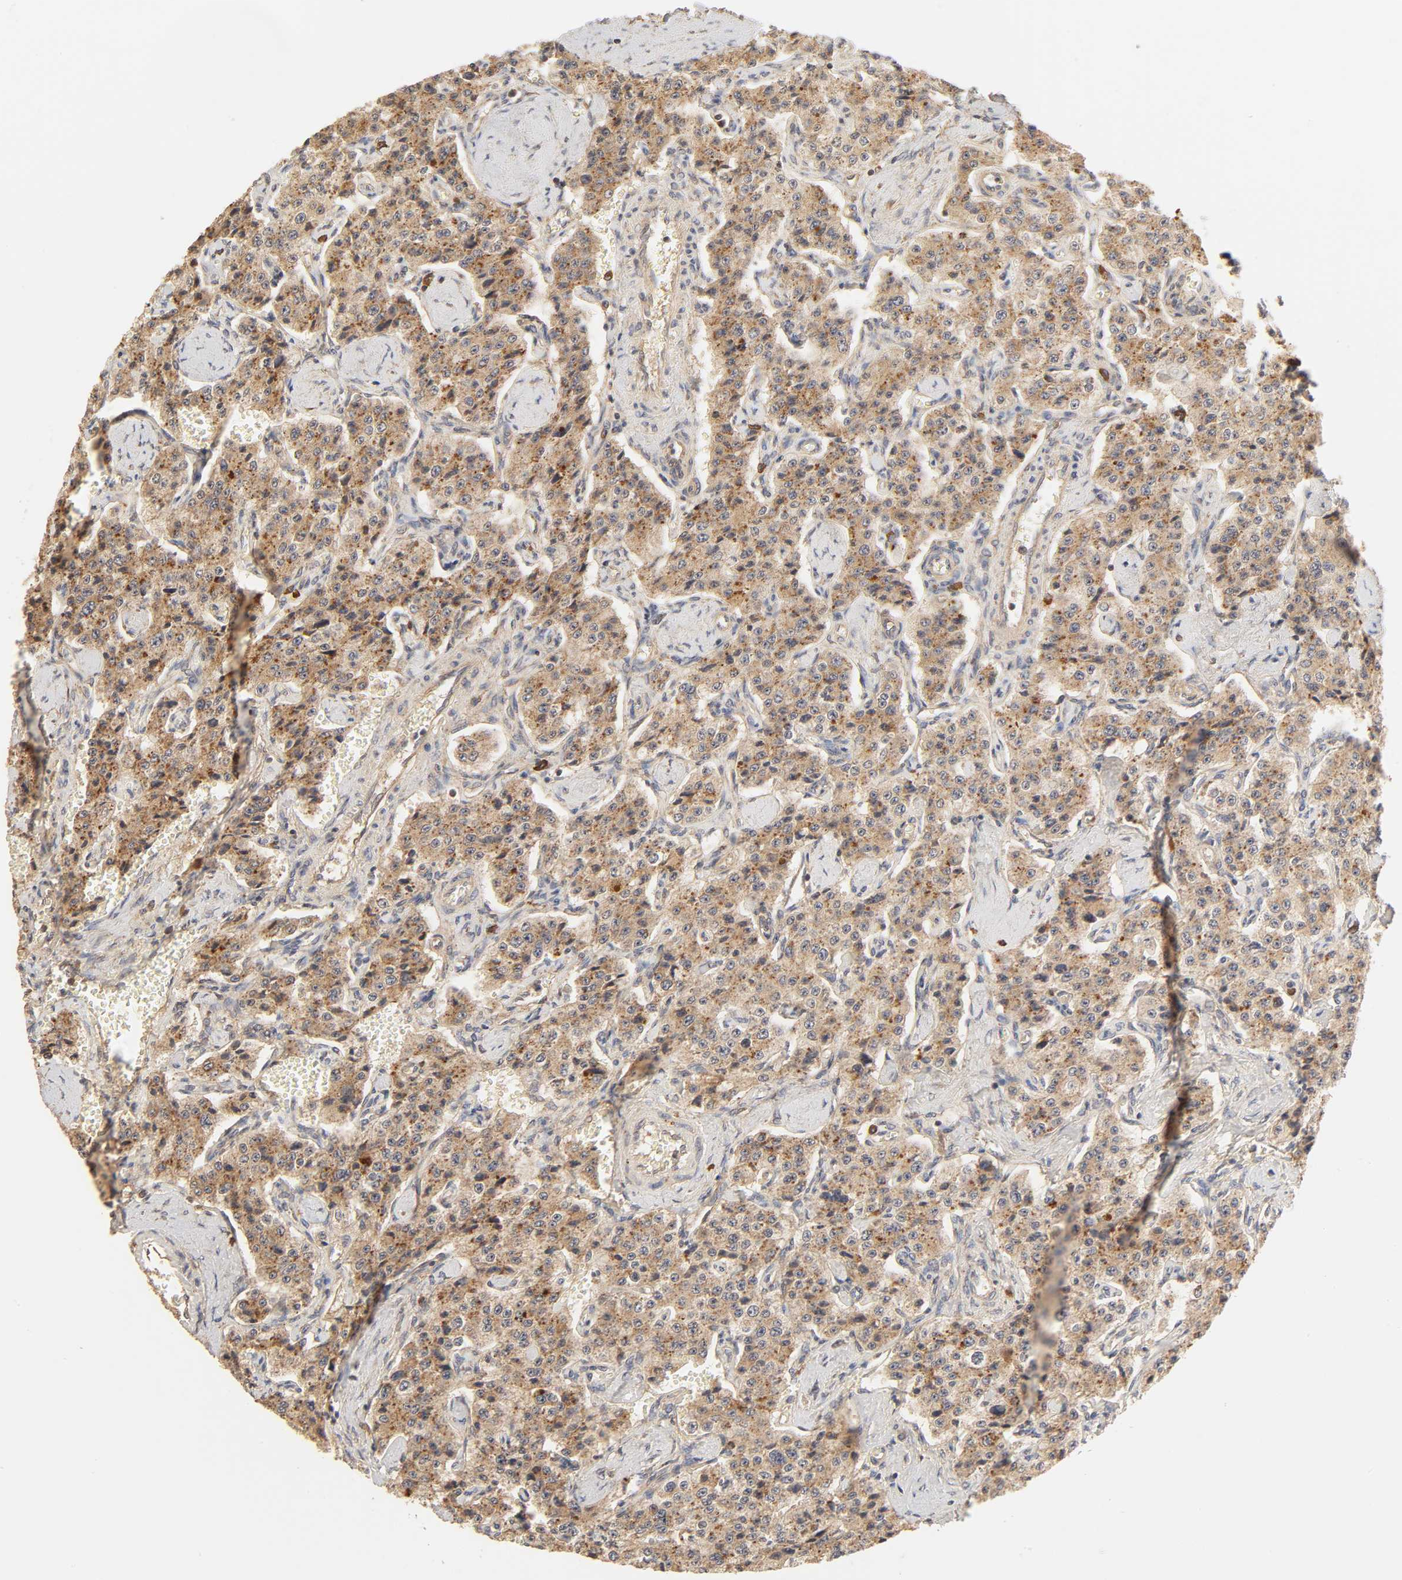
{"staining": {"intensity": "moderate", "quantity": ">75%", "location": "cytoplasmic/membranous"}, "tissue": "carcinoid", "cell_type": "Tumor cells", "image_type": "cancer", "snomed": [{"axis": "morphology", "description": "Carcinoid, malignant, NOS"}, {"axis": "topography", "description": "Small intestine"}], "caption": "Moderate cytoplasmic/membranous expression is present in approximately >75% of tumor cells in carcinoid (malignant).", "gene": "EPS8", "patient": {"sex": "male", "age": 52}}